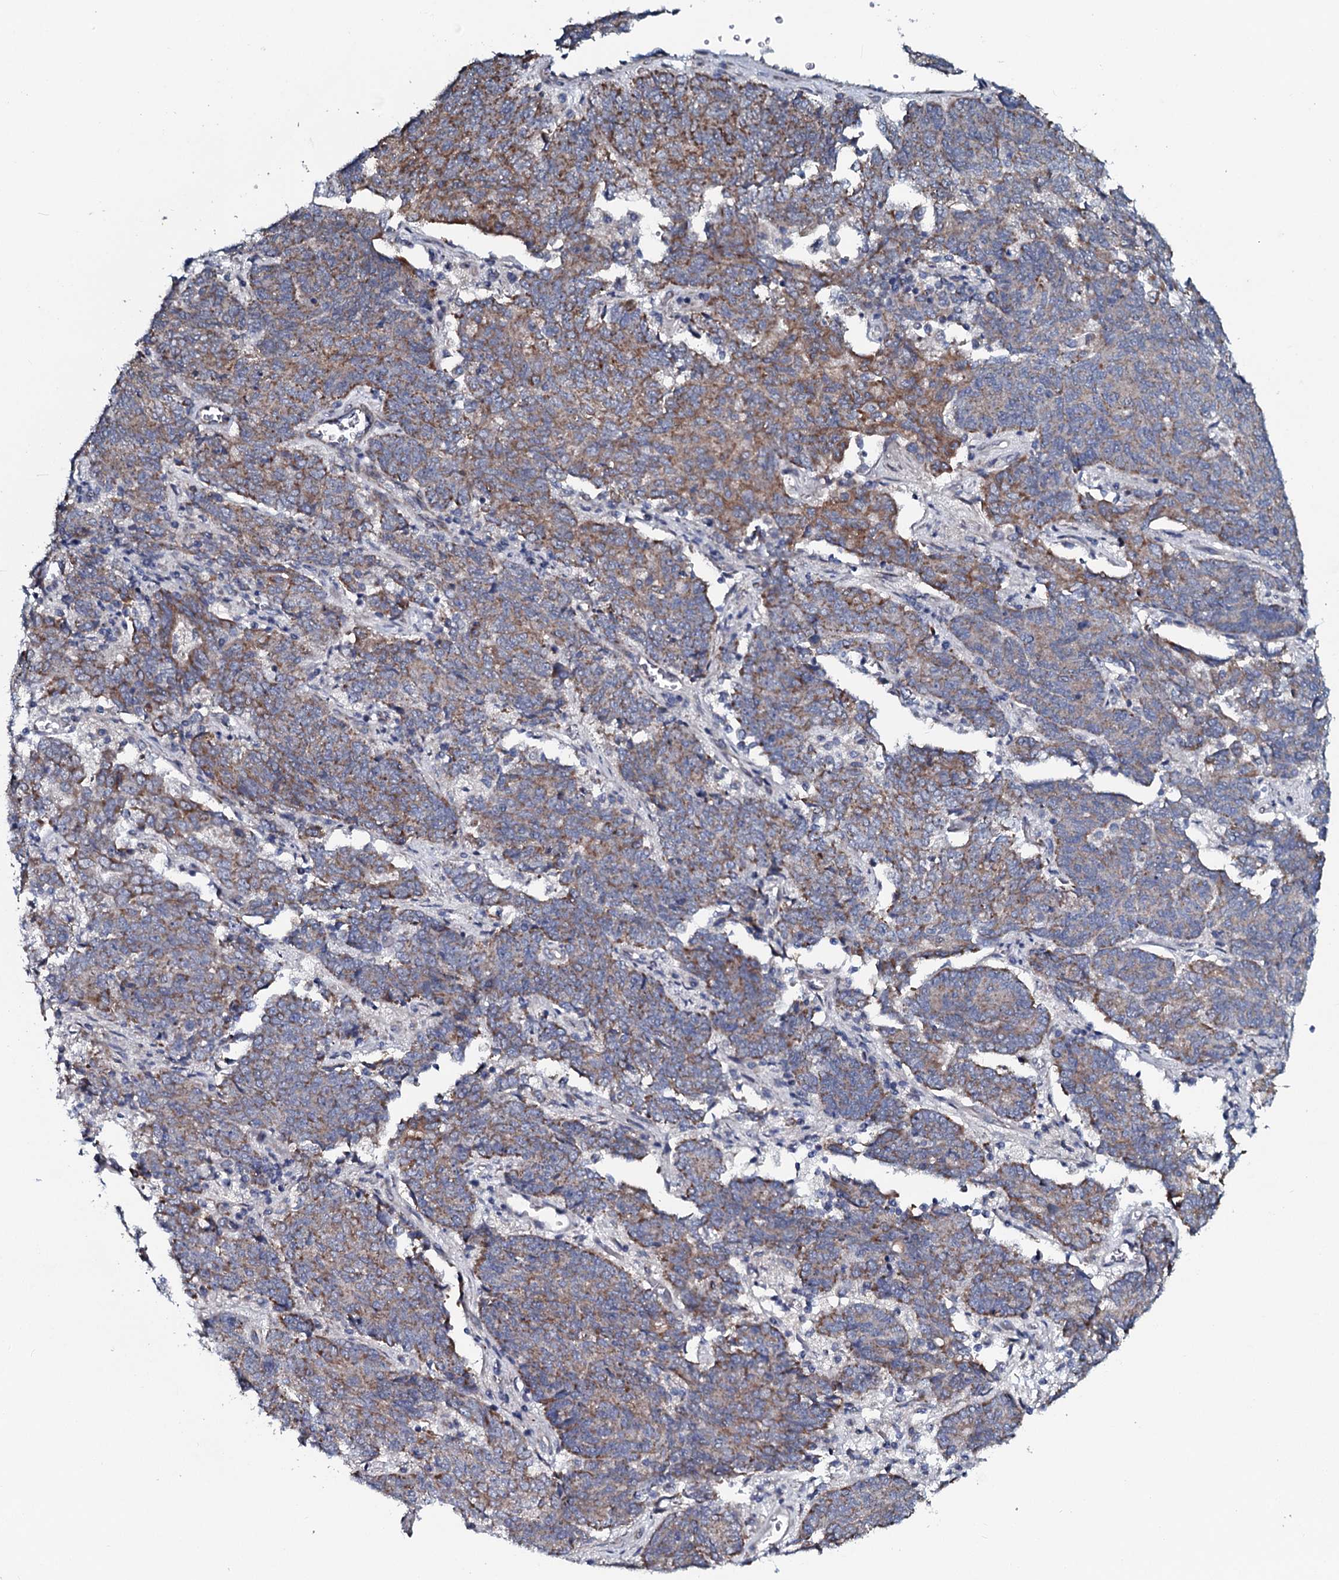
{"staining": {"intensity": "moderate", "quantity": "25%-75%", "location": "cytoplasmic/membranous"}, "tissue": "endometrial cancer", "cell_type": "Tumor cells", "image_type": "cancer", "snomed": [{"axis": "morphology", "description": "Adenocarcinoma, NOS"}, {"axis": "topography", "description": "Endometrium"}], "caption": "This histopathology image exhibits immunohistochemistry (IHC) staining of endometrial adenocarcinoma, with medium moderate cytoplasmic/membranous positivity in about 25%-75% of tumor cells.", "gene": "KCTD4", "patient": {"sex": "female", "age": 80}}